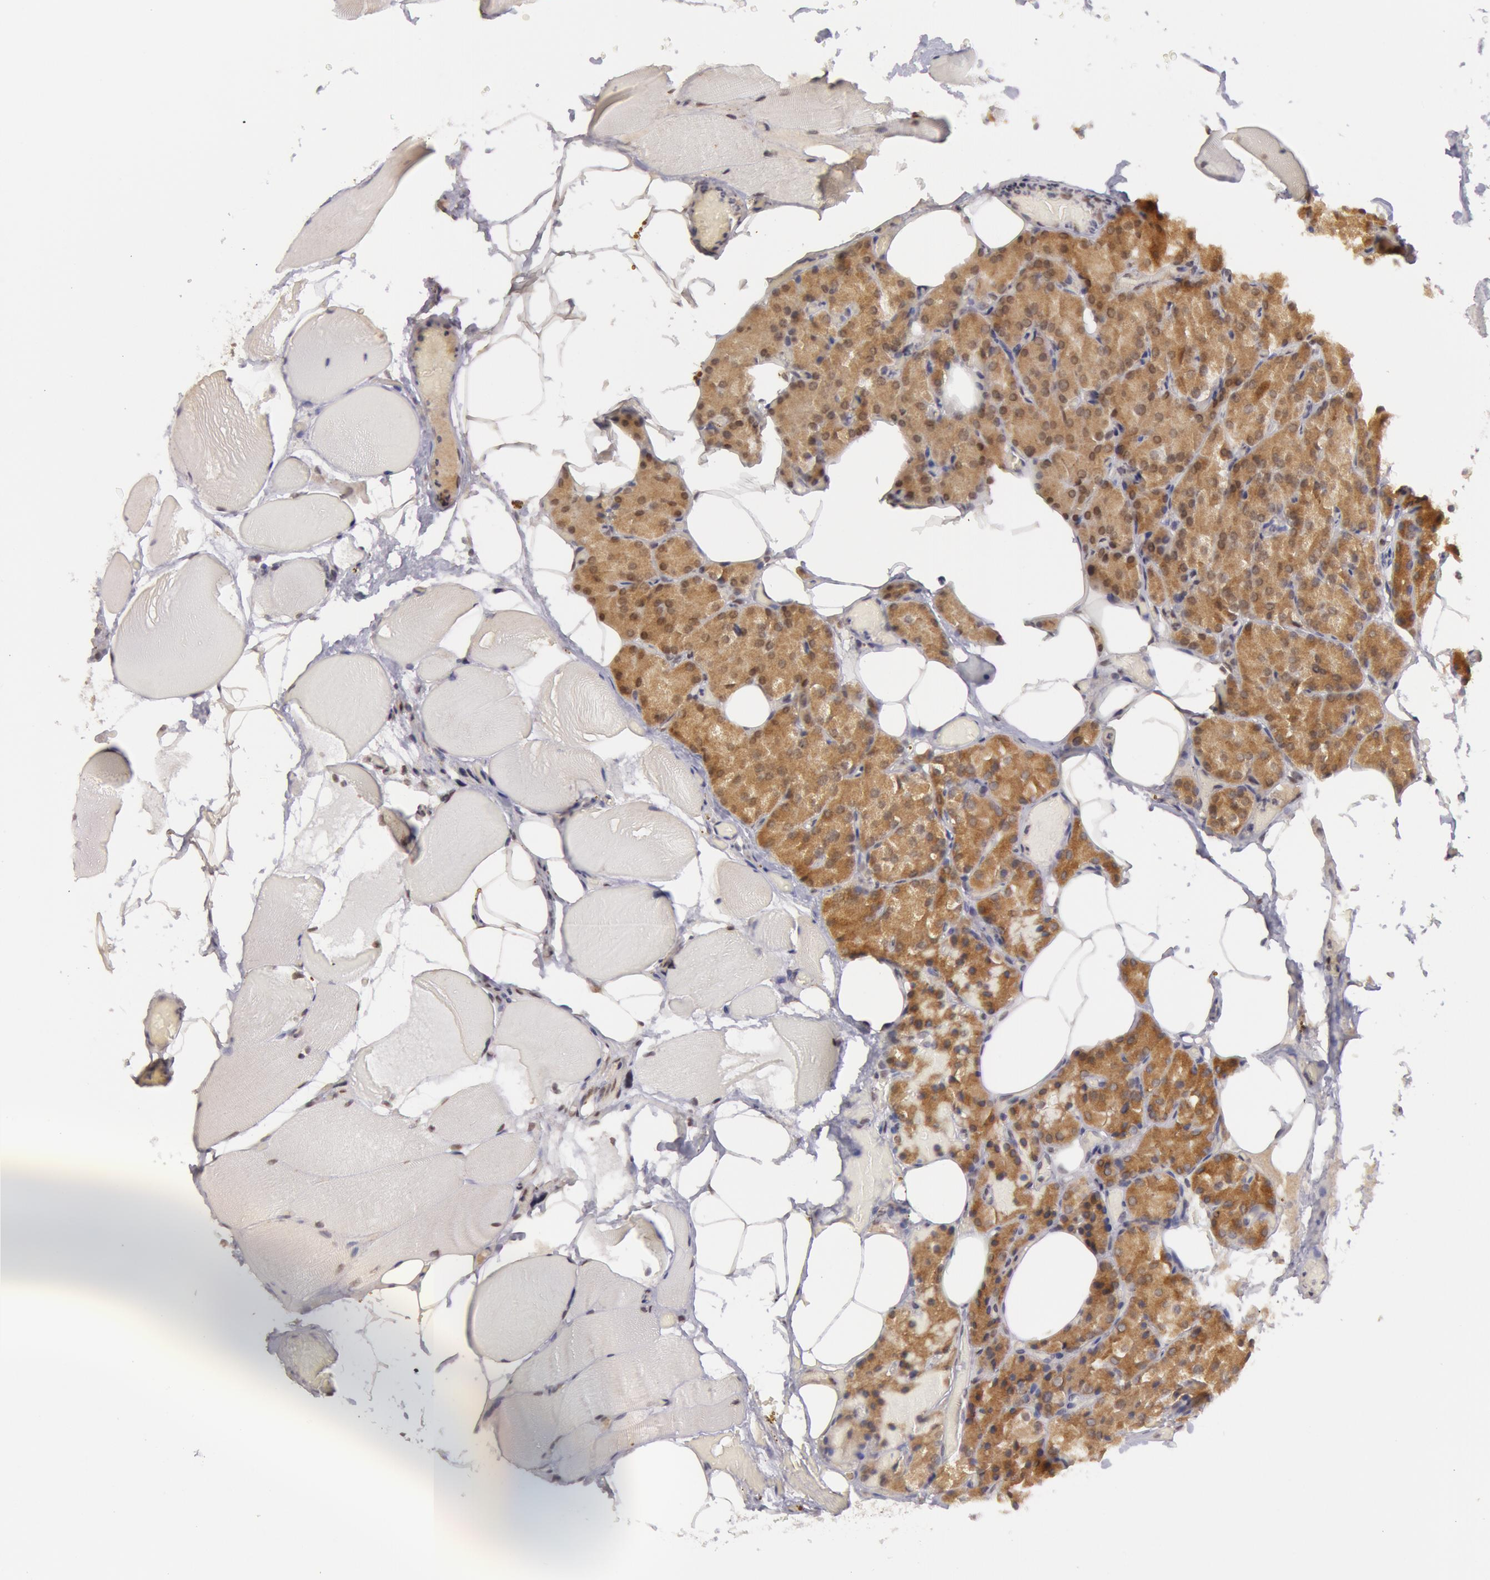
{"staining": {"intensity": "moderate", "quantity": ">75%", "location": "cytoplasmic/membranous,nuclear"}, "tissue": "parathyroid gland", "cell_type": "Glandular cells", "image_type": "normal", "snomed": [{"axis": "morphology", "description": "Normal tissue, NOS"}, {"axis": "topography", "description": "Skeletal muscle"}, {"axis": "topography", "description": "Parathyroid gland"}], "caption": "A brown stain labels moderate cytoplasmic/membranous,nuclear expression of a protein in glandular cells of unremarkable parathyroid gland. The protein is stained brown, and the nuclei are stained in blue (DAB (3,3'-diaminobenzidine) IHC with brightfield microscopy, high magnification).", "gene": "VRTN", "patient": {"sex": "female", "age": 37}}